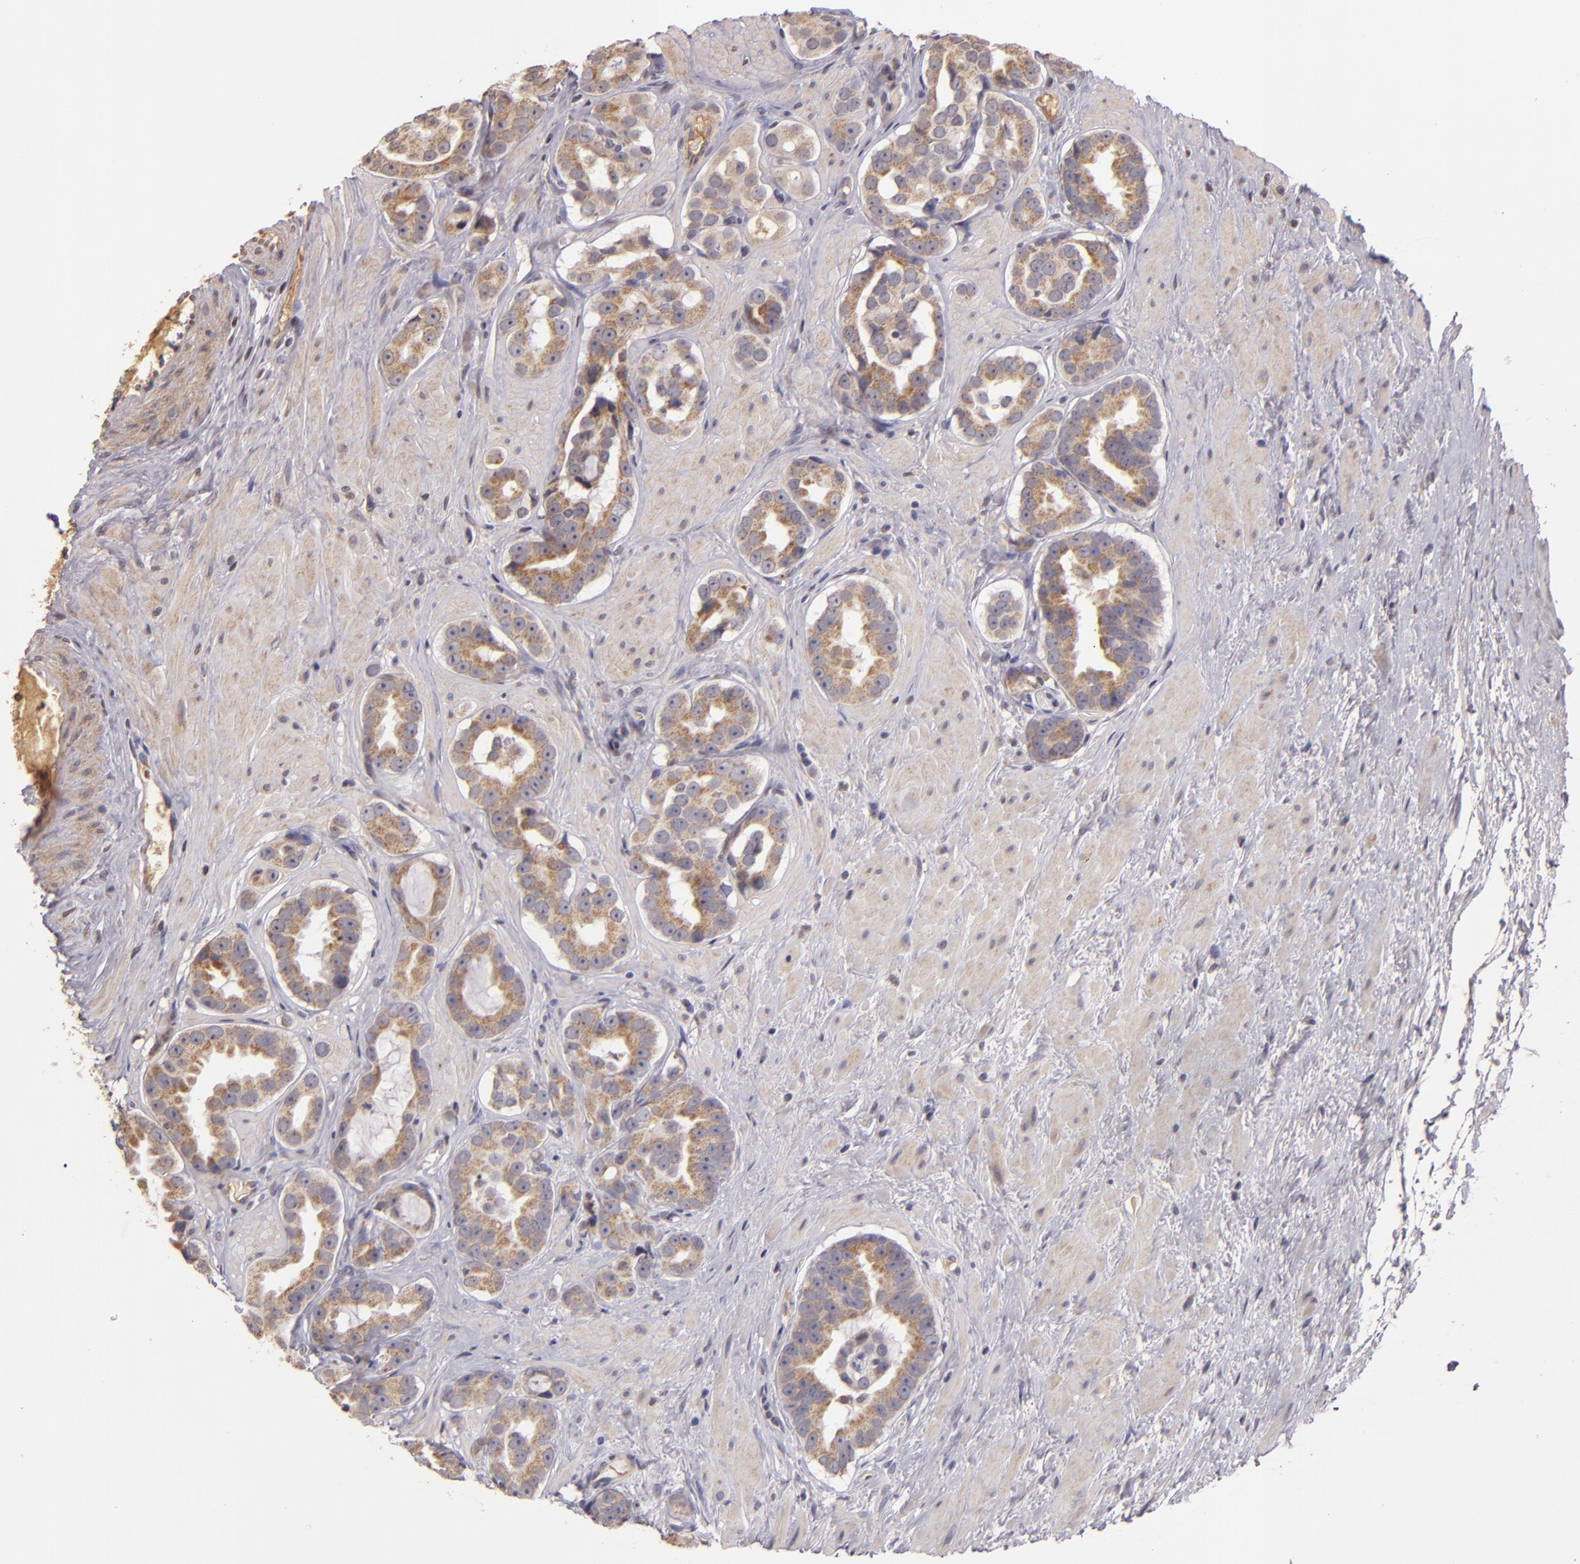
{"staining": {"intensity": "moderate", "quantity": "25%-75%", "location": "cytoplasmic/membranous"}, "tissue": "prostate cancer", "cell_type": "Tumor cells", "image_type": "cancer", "snomed": [{"axis": "morphology", "description": "Adenocarcinoma, Low grade"}, {"axis": "topography", "description": "Prostate"}], "caption": "Prostate cancer stained with a protein marker exhibits moderate staining in tumor cells.", "gene": "ABL1", "patient": {"sex": "male", "age": 59}}